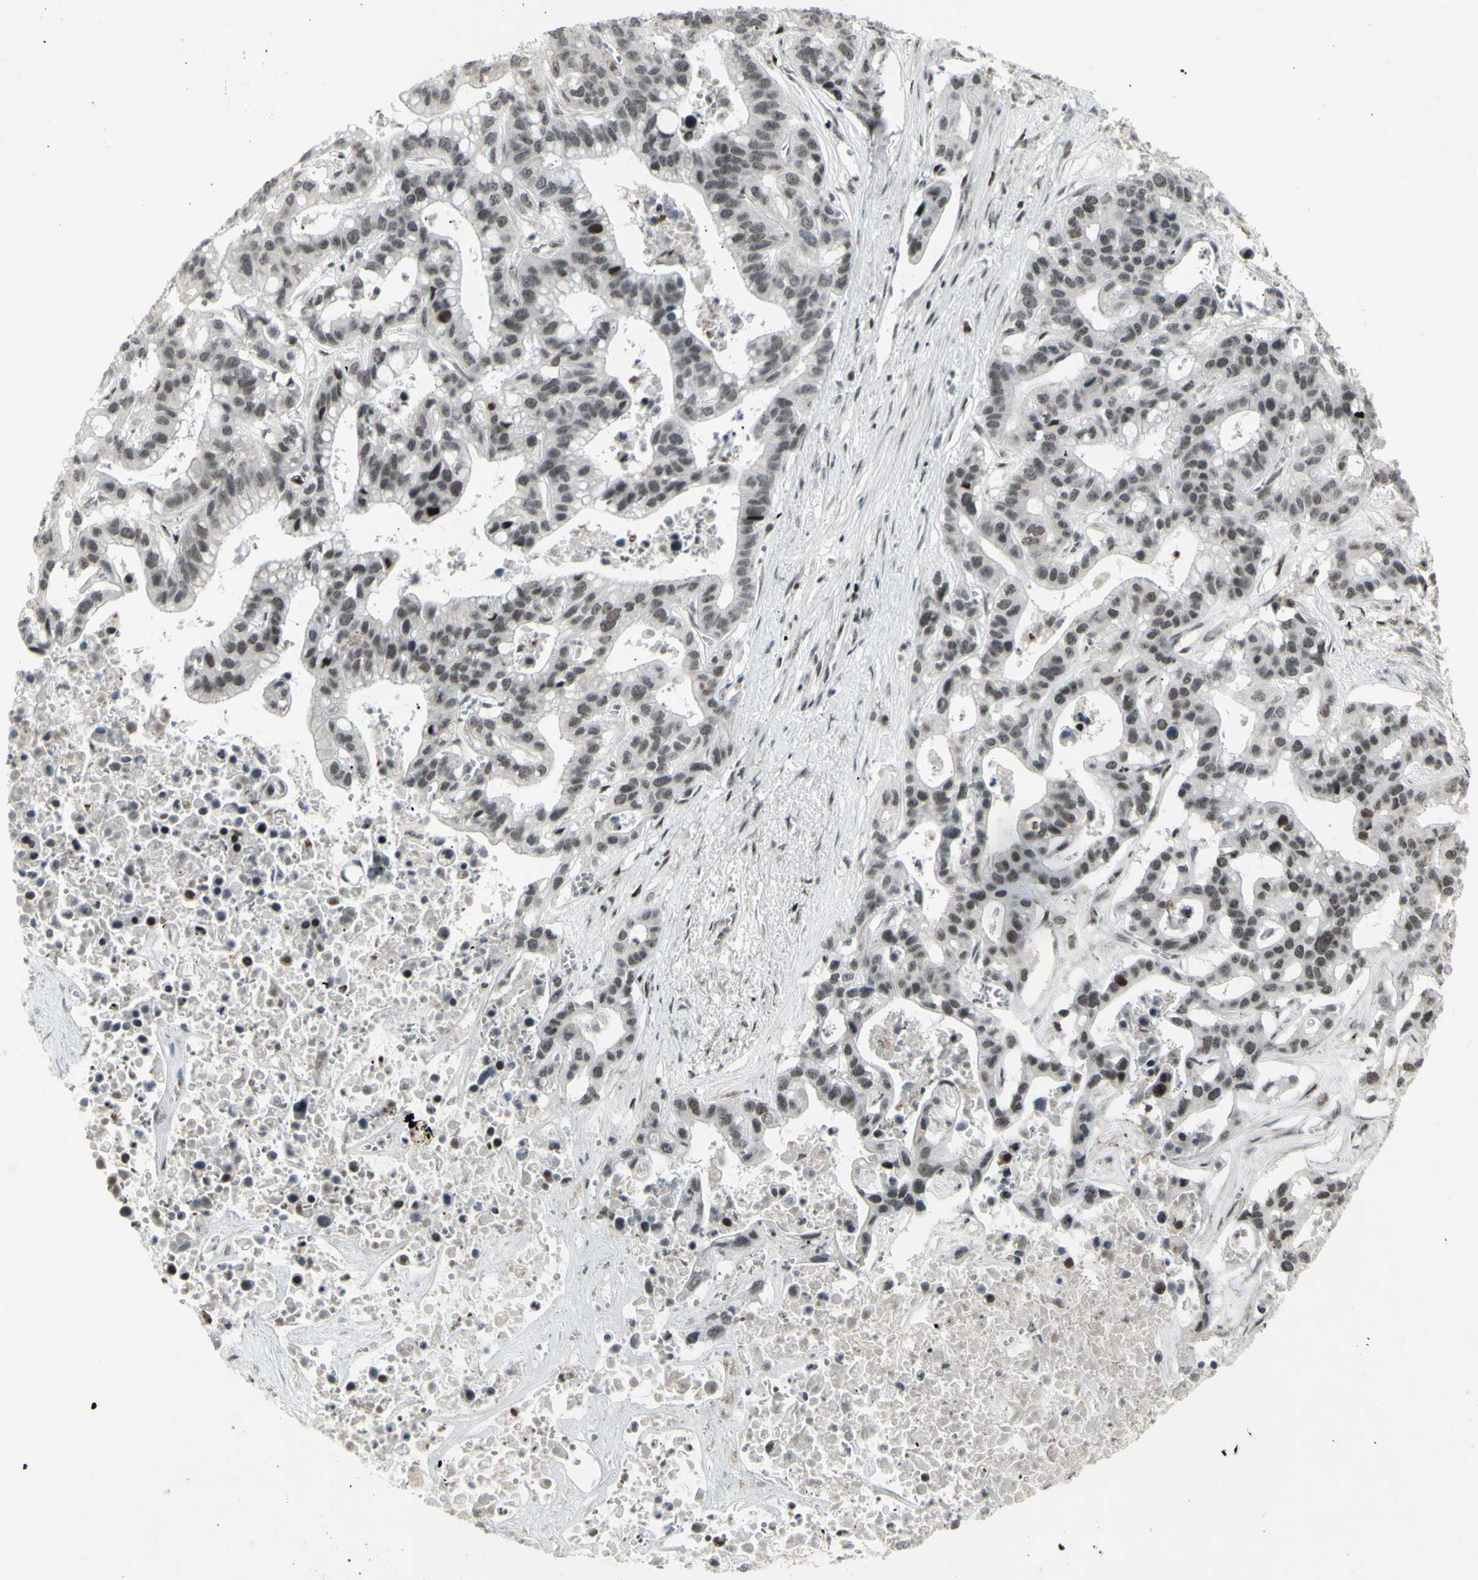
{"staining": {"intensity": "moderate", "quantity": "<25%", "location": "nuclear"}, "tissue": "liver cancer", "cell_type": "Tumor cells", "image_type": "cancer", "snomed": [{"axis": "morphology", "description": "Cholangiocarcinoma"}, {"axis": "topography", "description": "Liver"}], "caption": "Immunohistochemistry (DAB) staining of liver cholangiocarcinoma shows moderate nuclear protein expression in about <25% of tumor cells. (Stains: DAB (3,3'-diaminobenzidine) in brown, nuclei in blue, Microscopy: brightfield microscopy at high magnification).", "gene": "SUPT6H", "patient": {"sex": "female", "age": 65}}